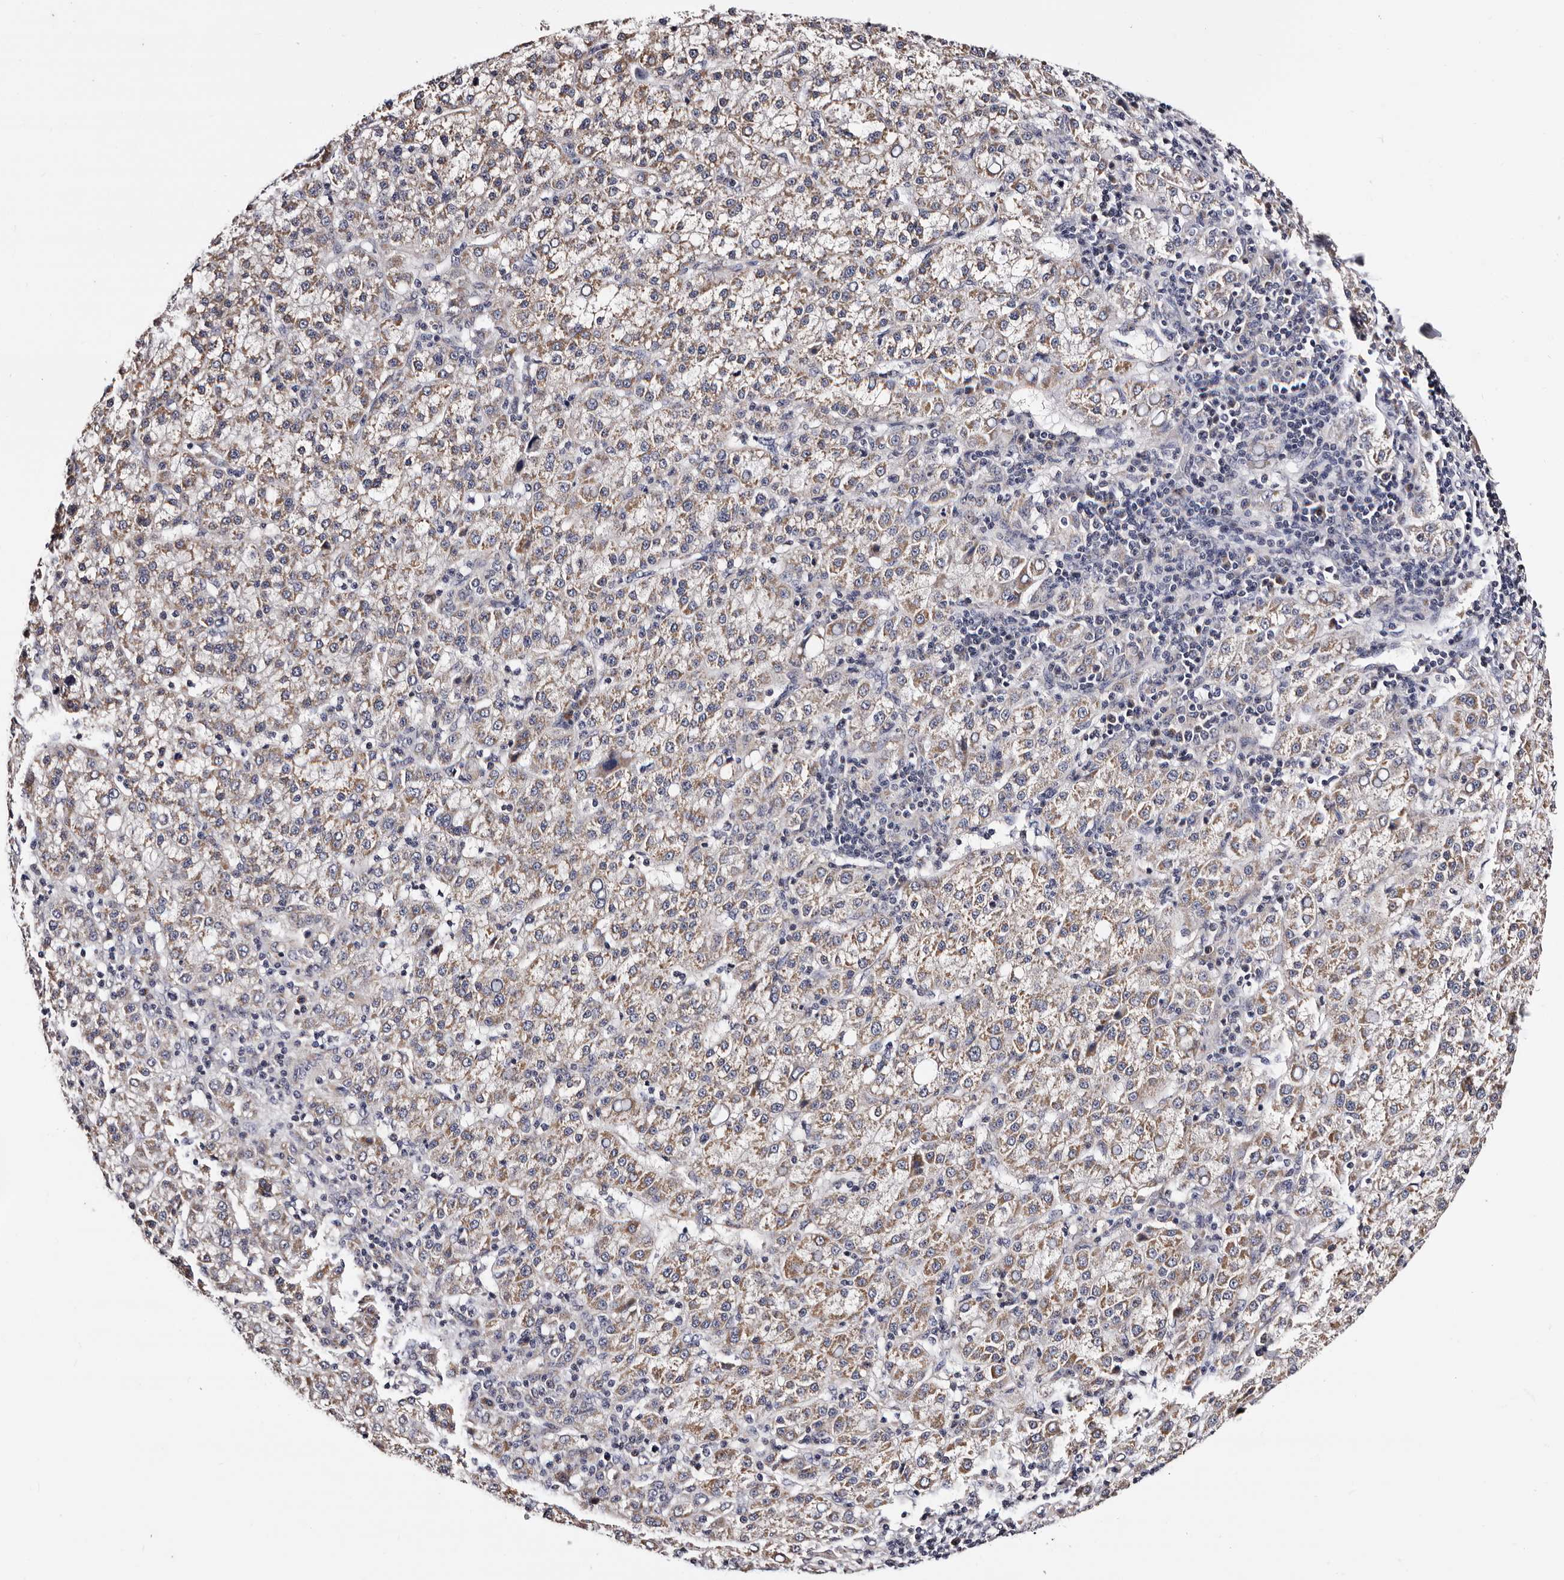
{"staining": {"intensity": "weak", "quantity": ">75%", "location": "cytoplasmic/membranous"}, "tissue": "liver cancer", "cell_type": "Tumor cells", "image_type": "cancer", "snomed": [{"axis": "morphology", "description": "Carcinoma, Hepatocellular, NOS"}, {"axis": "topography", "description": "Liver"}], "caption": "Immunohistochemistry (DAB (3,3'-diaminobenzidine)) staining of human liver hepatocellular carcinoma exhibits weak cytoplasmic/membranous protein expression in about >75% of tumor cells. (DAB (3,3'-diaminobenzidine) = brown stain, brightfield microscopy at high magnification).", "gene": "TAF4B", "patient": {"sex": "female", "age": 58}}